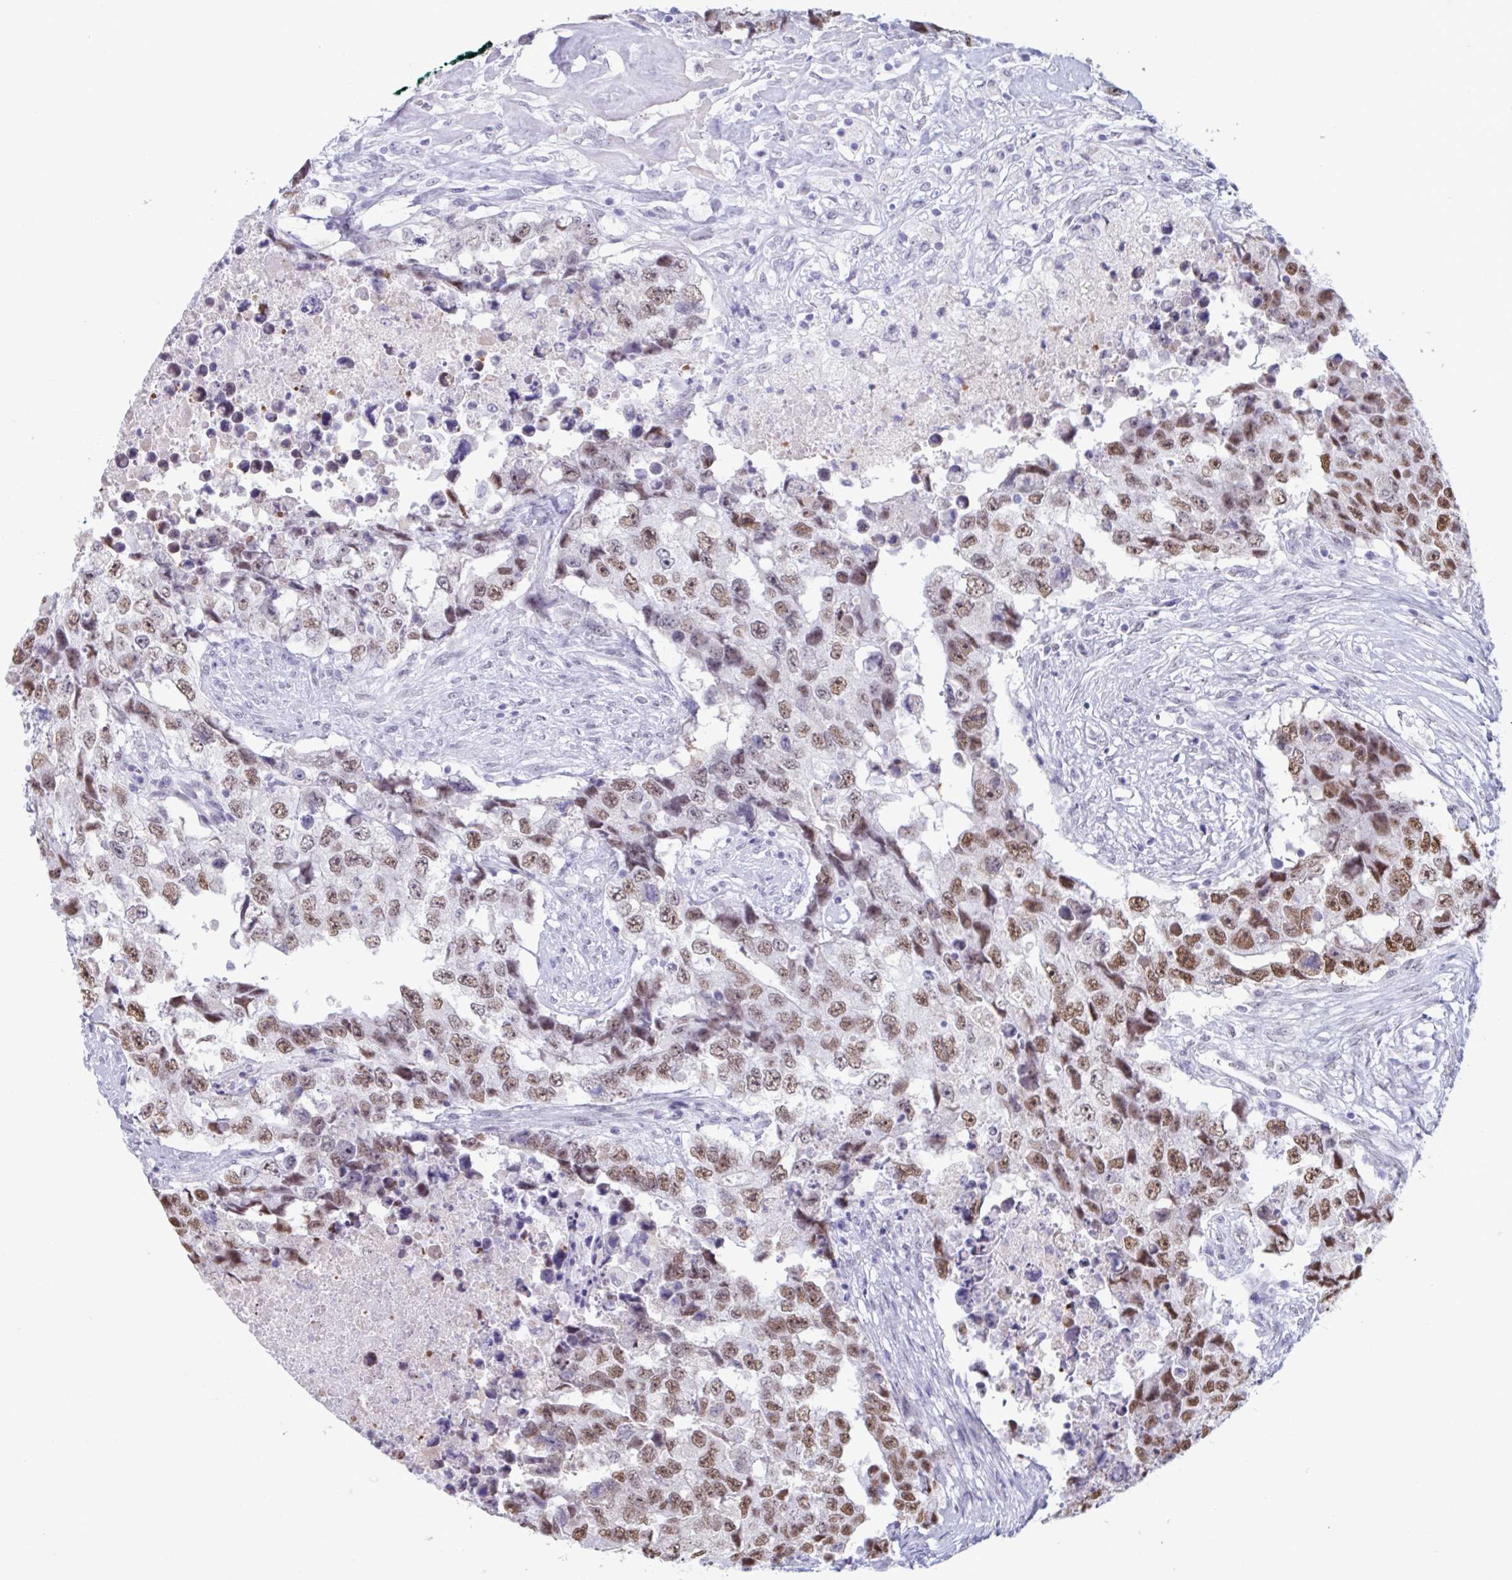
{"staining": {"intensity": "moderate", "quantity": ">75%", "location": "nuclear"}, "tissue": "testis cancer", "cell_type": "Tumor cells", "image_type": "cancer", "snomed": [{"axis": "morphology", "description": "Carcinoma, Embryonal, NOS"}, {"axis": "topography", "description": "Testis"}], "caption": "Brown immunohistochemical staining in testis embryonal carcinoma shows moderate nuclear expression in about >75% of tumor cells. Using DAB (3,3'-diaminobenzidine) (brown) and hematoxylin (blue) stains, captured at high magnification using brightfield microscopy.", "gene": "MSMB", "patient": {"sex": "male", "age": 24}}